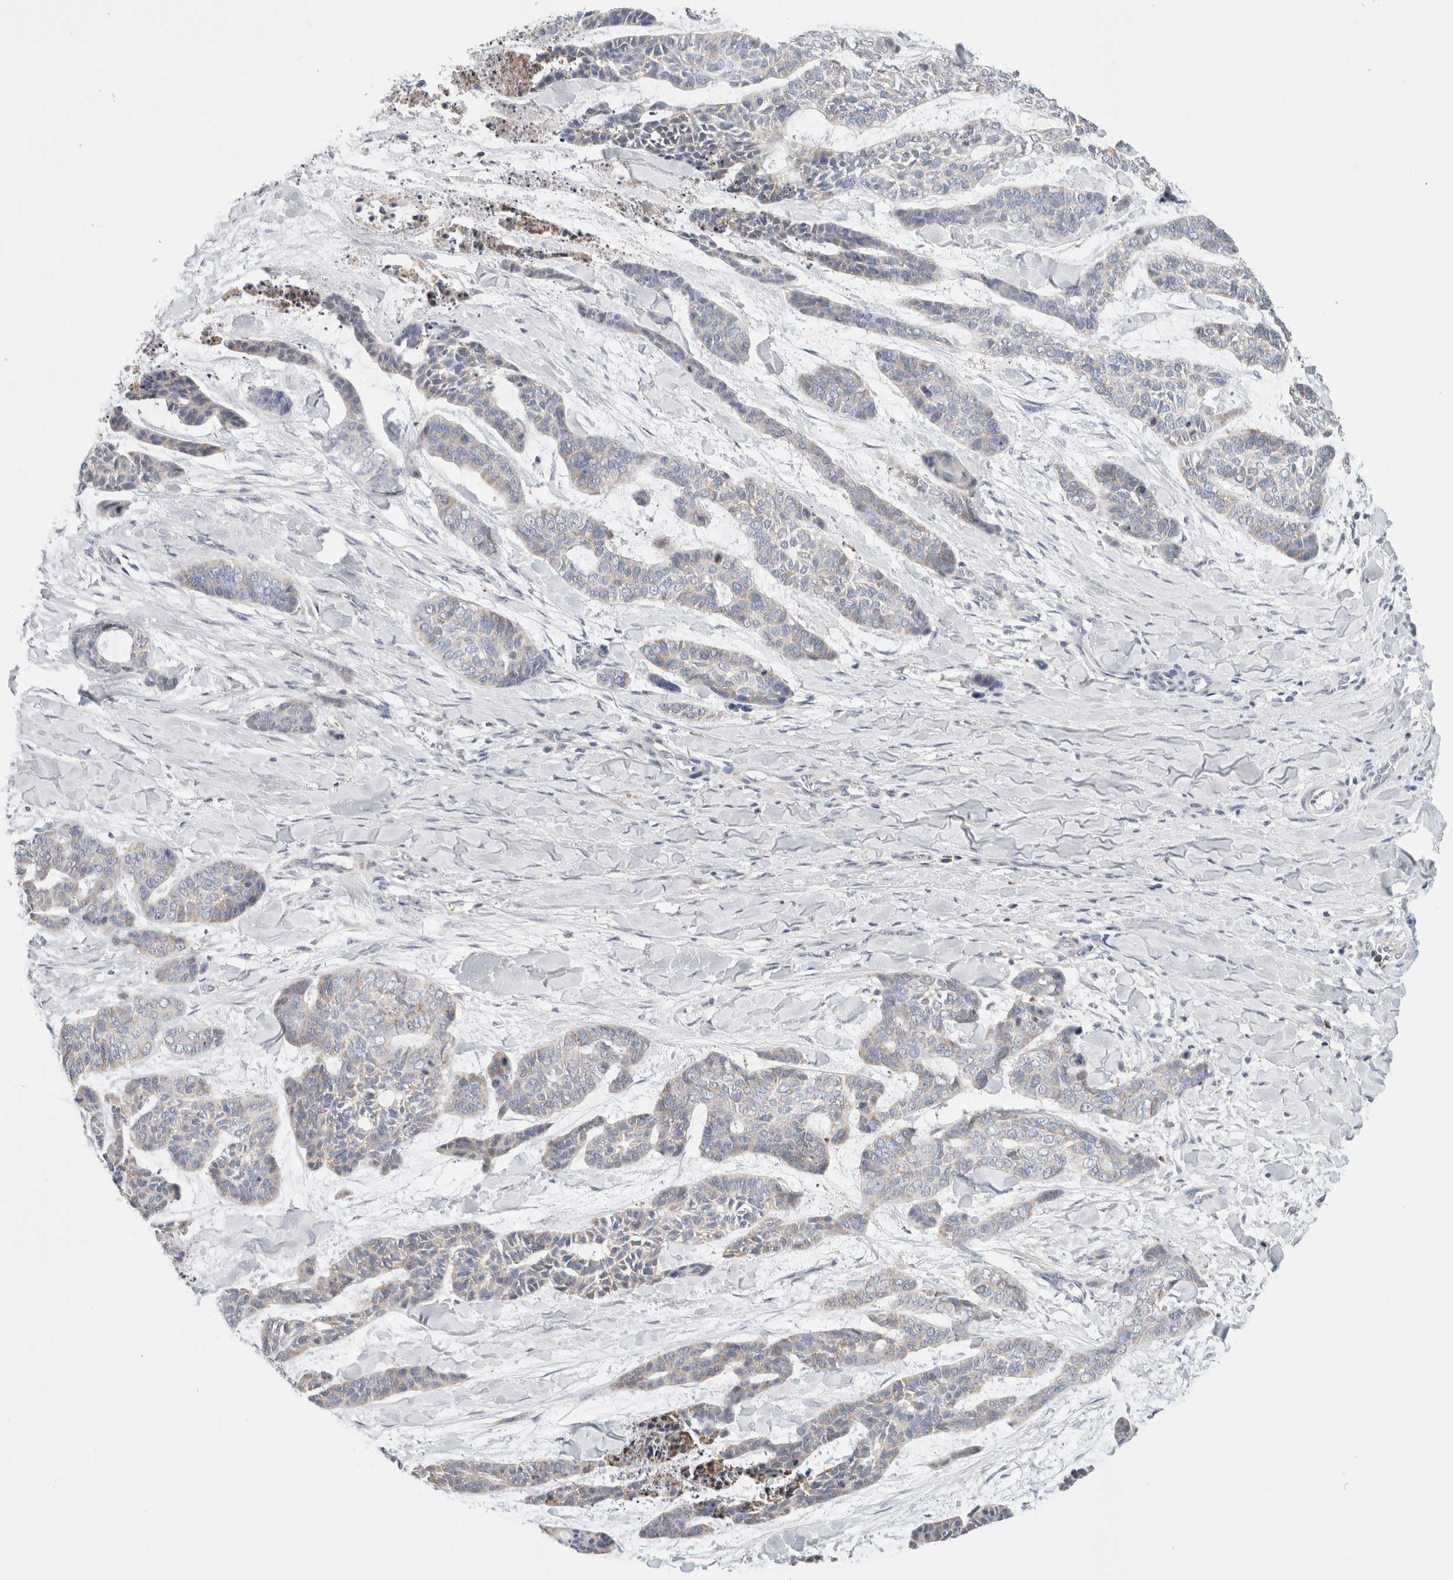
{"staining": {"intensity": "weak", "quantity": "<25%", "location": "cytoplasmic/membranous"}, "tissue": "skin cancer", "cell_type": "Tumor cells", "image_type": "cancer", "snomed": [{"axis": "morphology", "description": "Basal cell carcinoma"}, {"axis": "topography", "description": "Skin"}], "caption": "Immunohistochemical staining of skin basal cell carcinoma shows no significant expression in tumor cells. (Immunohistochemistry (ihc), brightfield microscopy, high magnification).", "gene": "CSK", "patient": {"sex": "female", "age": 64}}